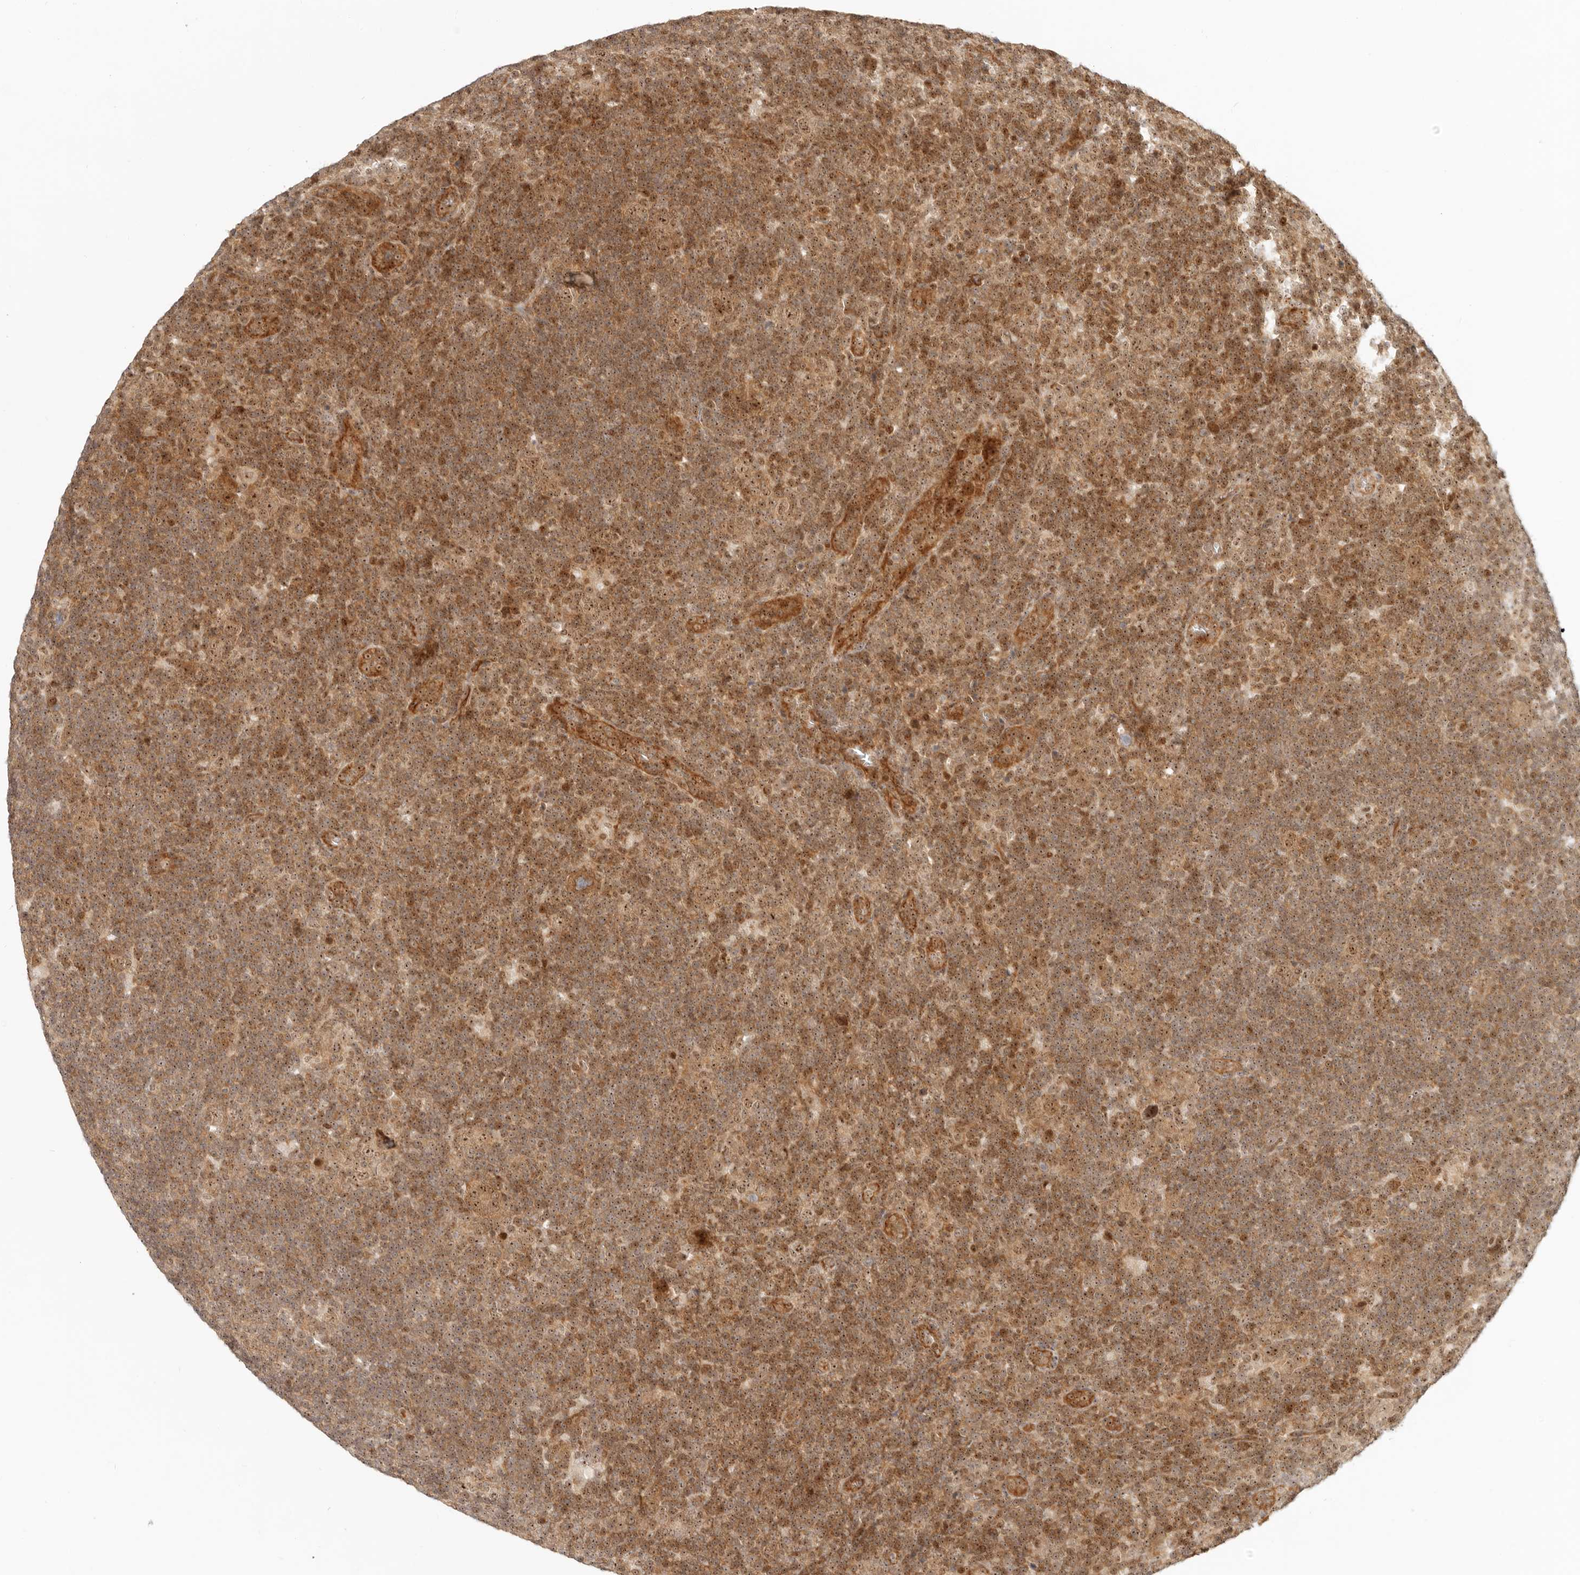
{"staining": {"intensity": "moderate", "quantity": ">75%", "location": "nuclear"}, "tissue": "lymphoma", "cell_type": "Tumor cells", "image_type": "cancer", "snomed": [{"axis": "morphology", "description": "Hodgkin's disease, NOS"}, {"axis": "topography", "description": "Lymph node"}], "caption": "This photomicrograph shows lymphoma stained with immunohistochemistry to label a protein in brown. The nuclear of tumor cells show moderate positivity for the protein. Nuclei are counter-stained blue.", "gene": "BAP1", "patient": {"sex": "female", "age": 57}}